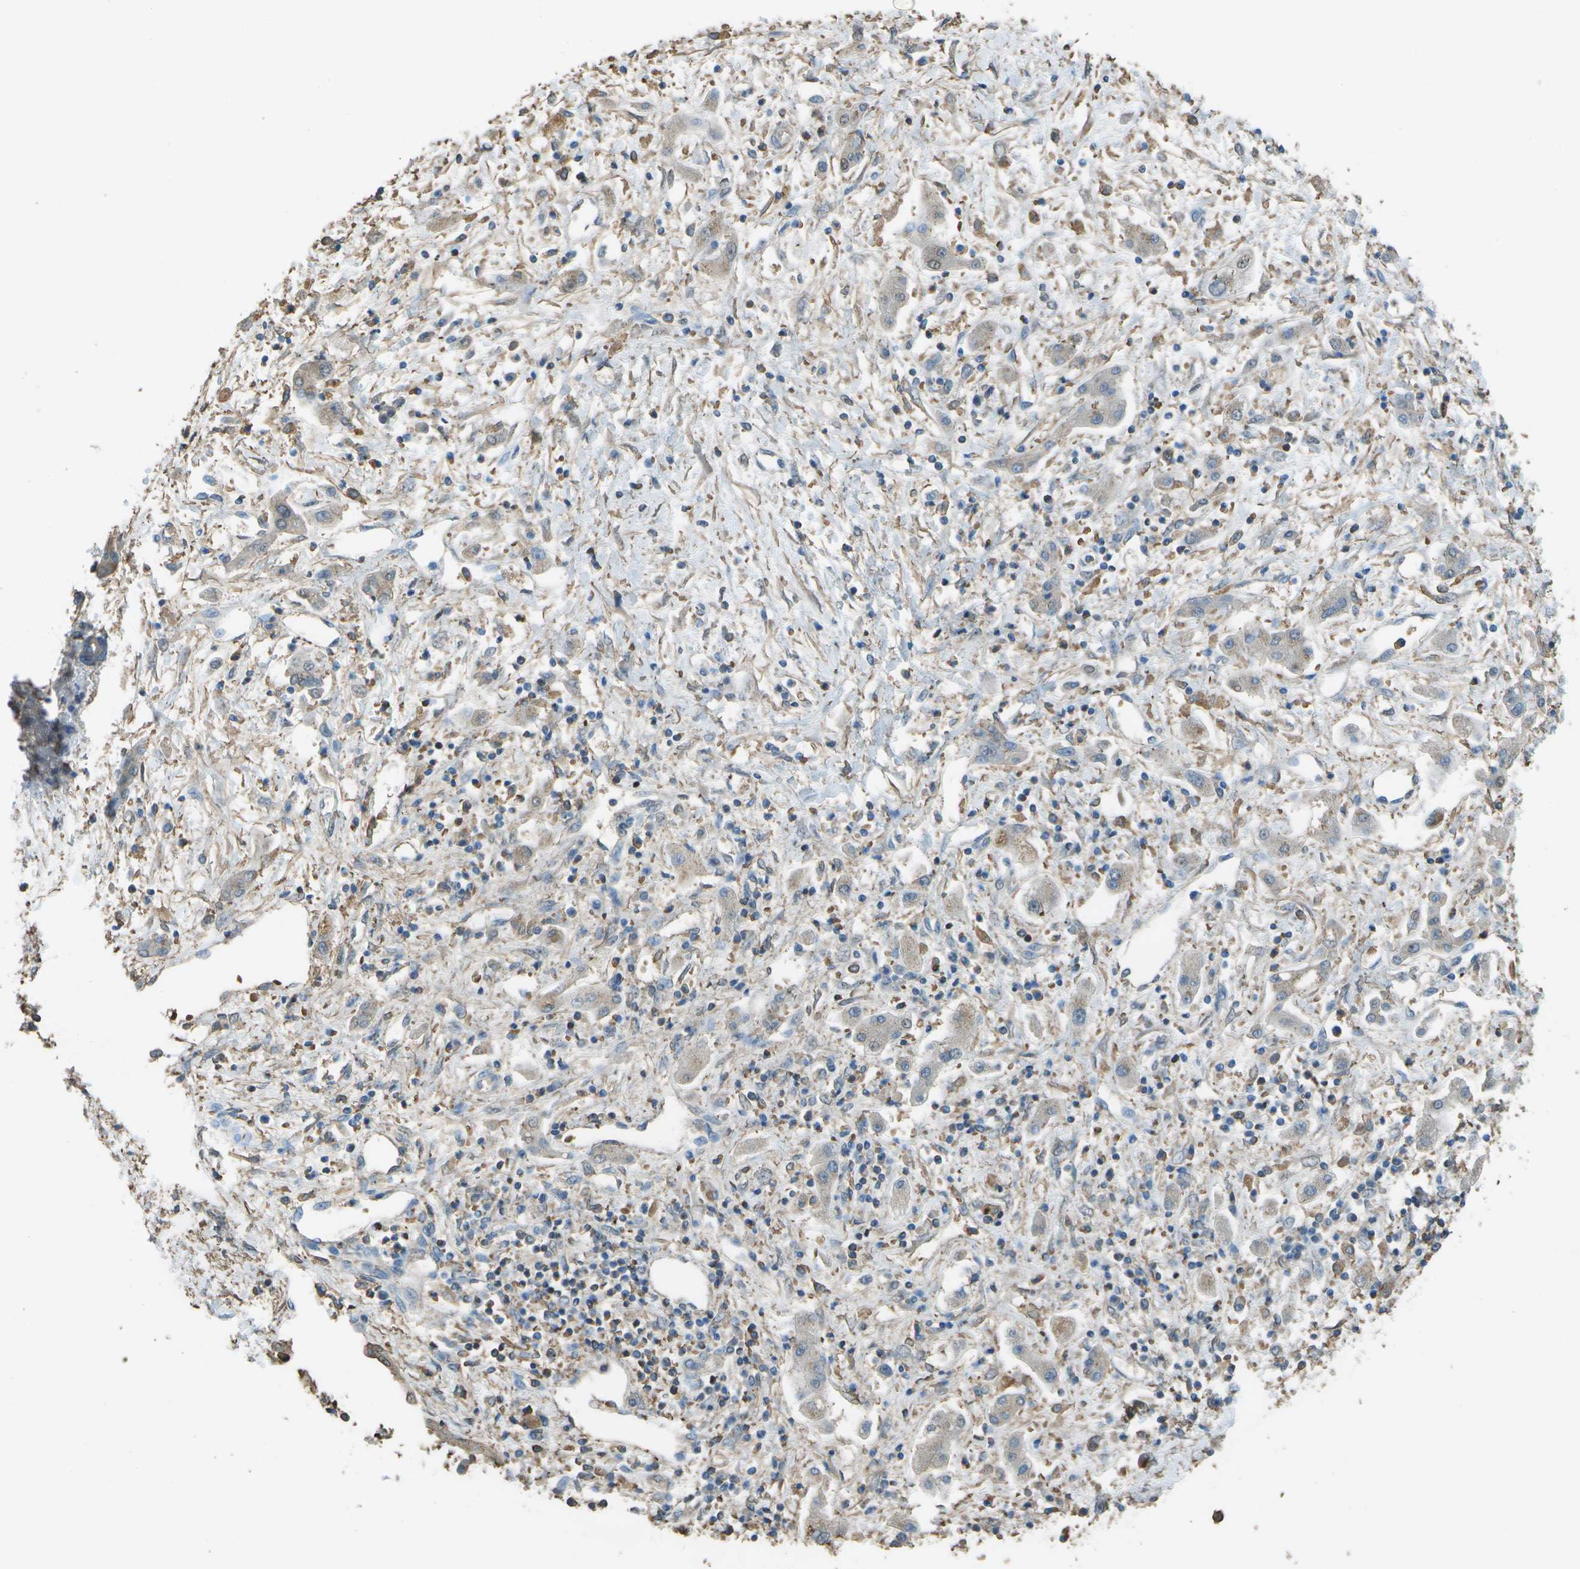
{"staining": {"intensity": "weak", "quantity": "<25%", "location": "cytoplasmic/membranous"}, "tissue": "liver cancer", "cell_type": "Tumor cells", "image_type": "cancer", "snomed": [{"axis": "morphology", "description": "Cholangiocarcinoma"}, {"axis": "topography", "description": "Liver"}], "caption": "A high-resolution image shows immunohistochemistry staining of cholangiocarcinoma (liver), which displays no significant positivity in tumor cells.", "gene": "CYP4F11", "patient": {"sex": "male", "age": 50}}